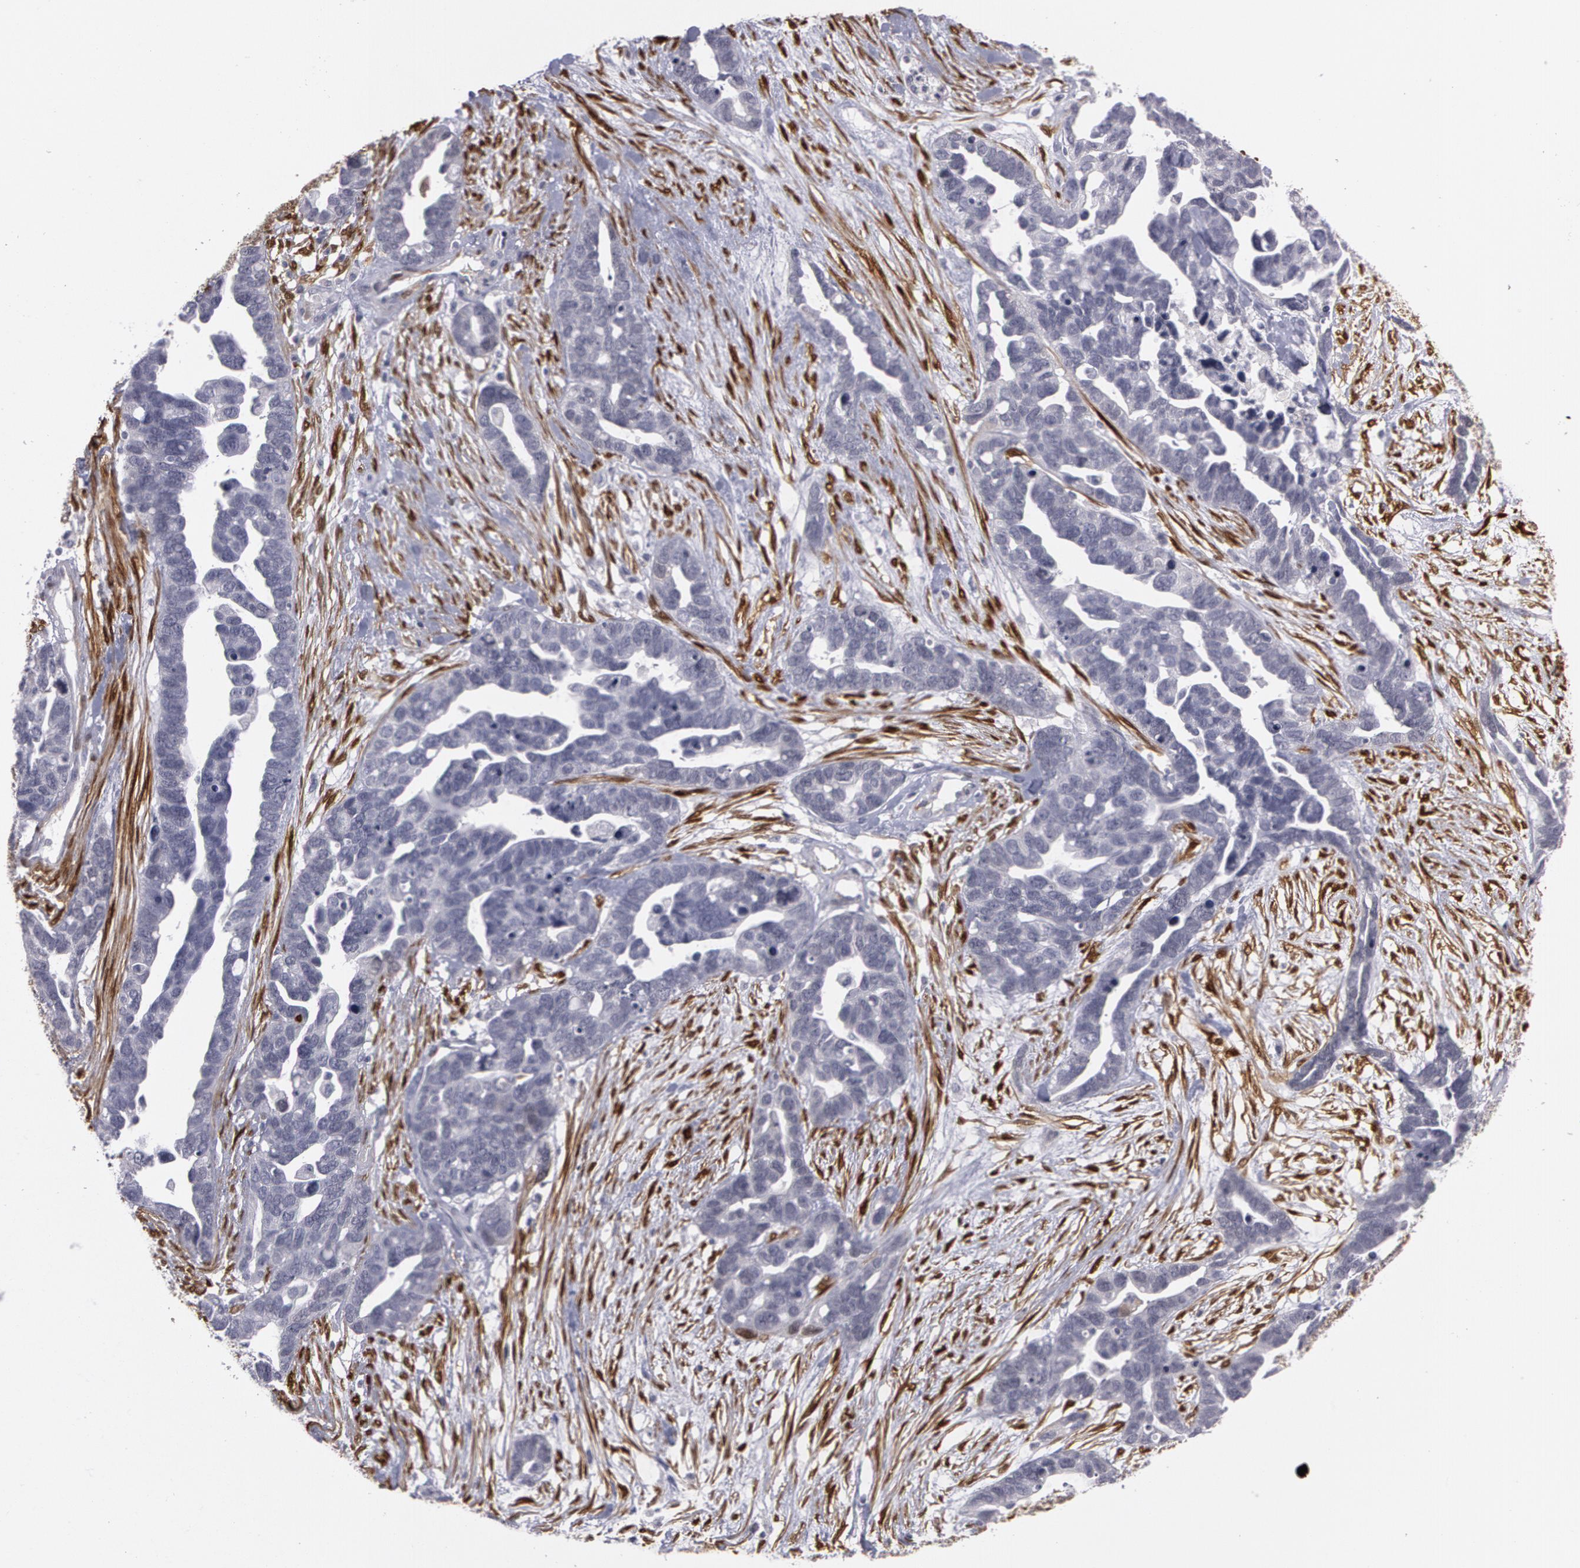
{"staining": {"intensity": "negative", "quantity": "none", "location": "none"}, "tissue": "ovarian cancer", "cell_type": "Tumor cells", "image_type": "cancer", "snomed": [{"axis": "morphology", "description": "Cystadenocarcinoma, serous, NOS"}, {"axis": "topography", "description": "Ovary"}], "caption": "Immunohistochemistry of ovarian cancer (serous cystadenocarcinoma) reveals no staining in tumor cells.", "gene": "TAGLN", "patient": {"sex": "female", "age": 54}}